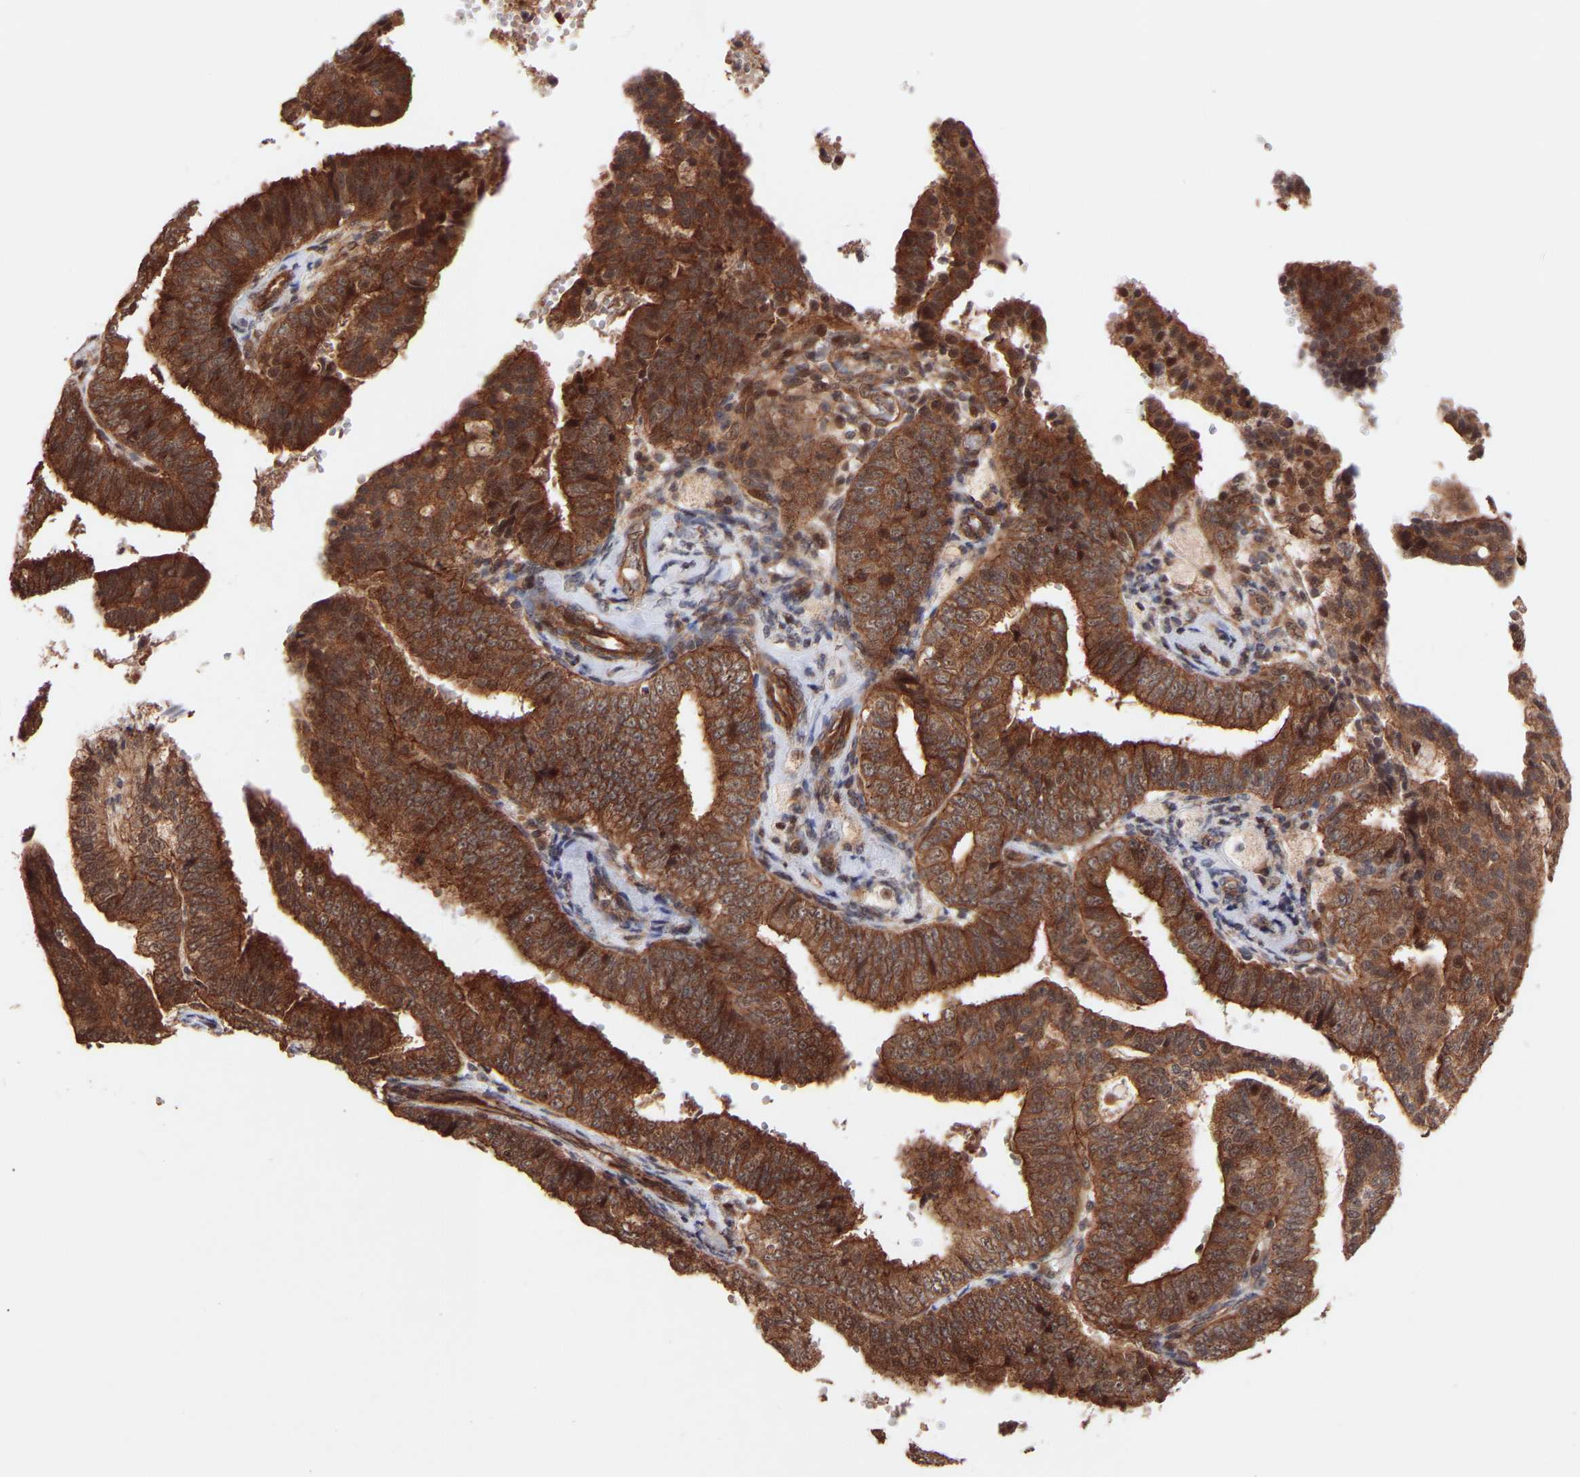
{"staining": {"intensity": "strong", "quantity": ">75%", "location": "cytoplasmic/membranous,nuclear"}, "tissue": "endometrial cancer", "cell_type": "Tumor cells", "image_type": "cancer", "snomed": [{"axis": "morphology", "description": "Adenocarcinoma, NOS"}, {"axis": "topography", "description": "Endometrium"}], "caption": "Human endometrial adenocarcinoma stained with a brown dye exhibits strong cytoplasmic/membranous and nuclear positive positivity in about >75% of tumor cells.", "gene": "PDLIM5", "patient": {"sex": "female", "age": 63}}